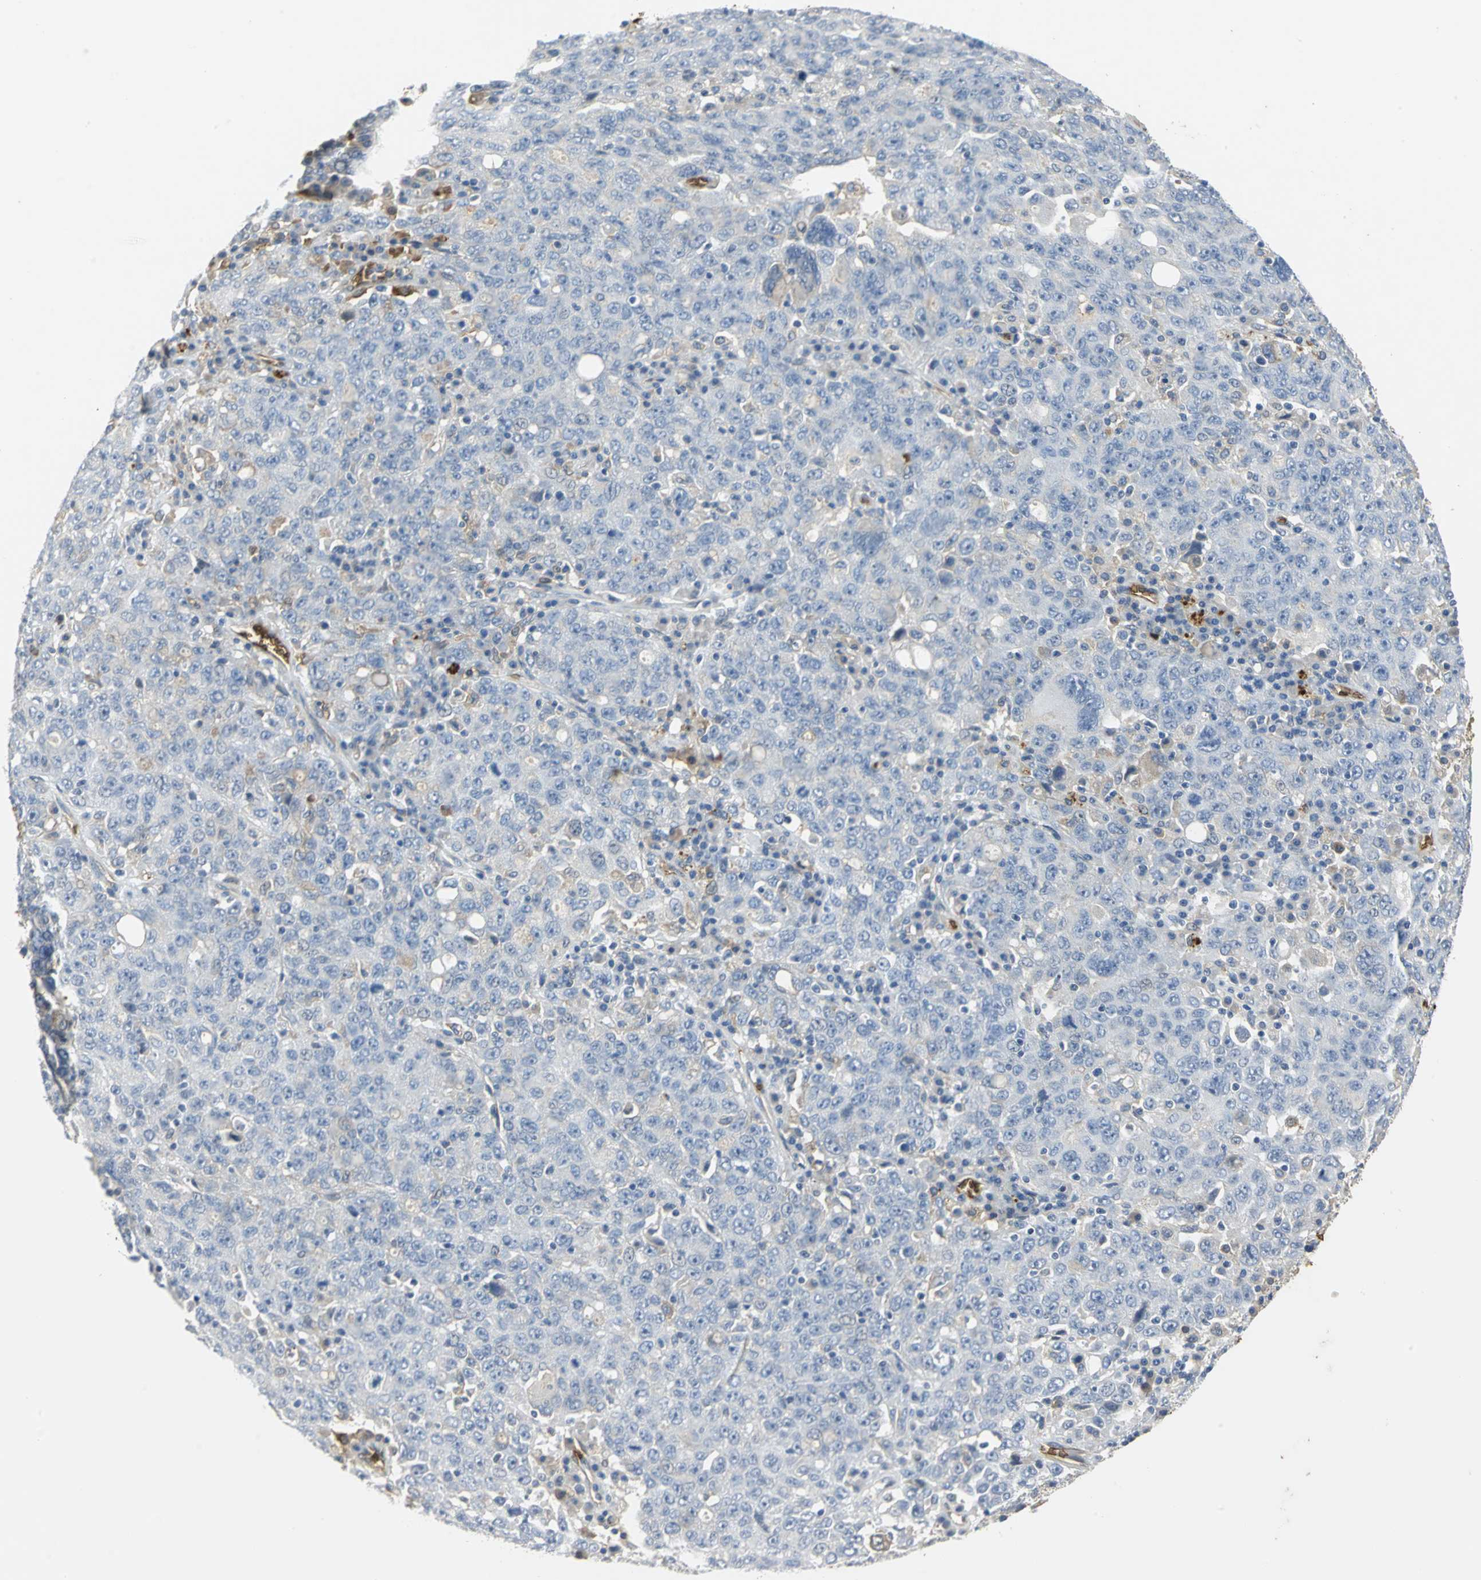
{"staining": {"intensity": "negative", "quantity": "none", "location": "none"}, "tissue": "ovarian cancer", "cell_type": "Tumor cells", "image_type": "cancer", "snomed": [{"axis": "morphology", "description": "Carcinoma, endometroid"}, {"axis": "topography", "description": "Ovary"}], "caption": "This photomicrograph is of ovarian cancer (endometroid carcinoma) stained with immunohistochemistry (IHC) to label a protein in brown with the nuclei are counter-stained blue. There is no staining in tumor cells.", "gene": "TREM1", "patient": {"sex": "female", "age": 62}}